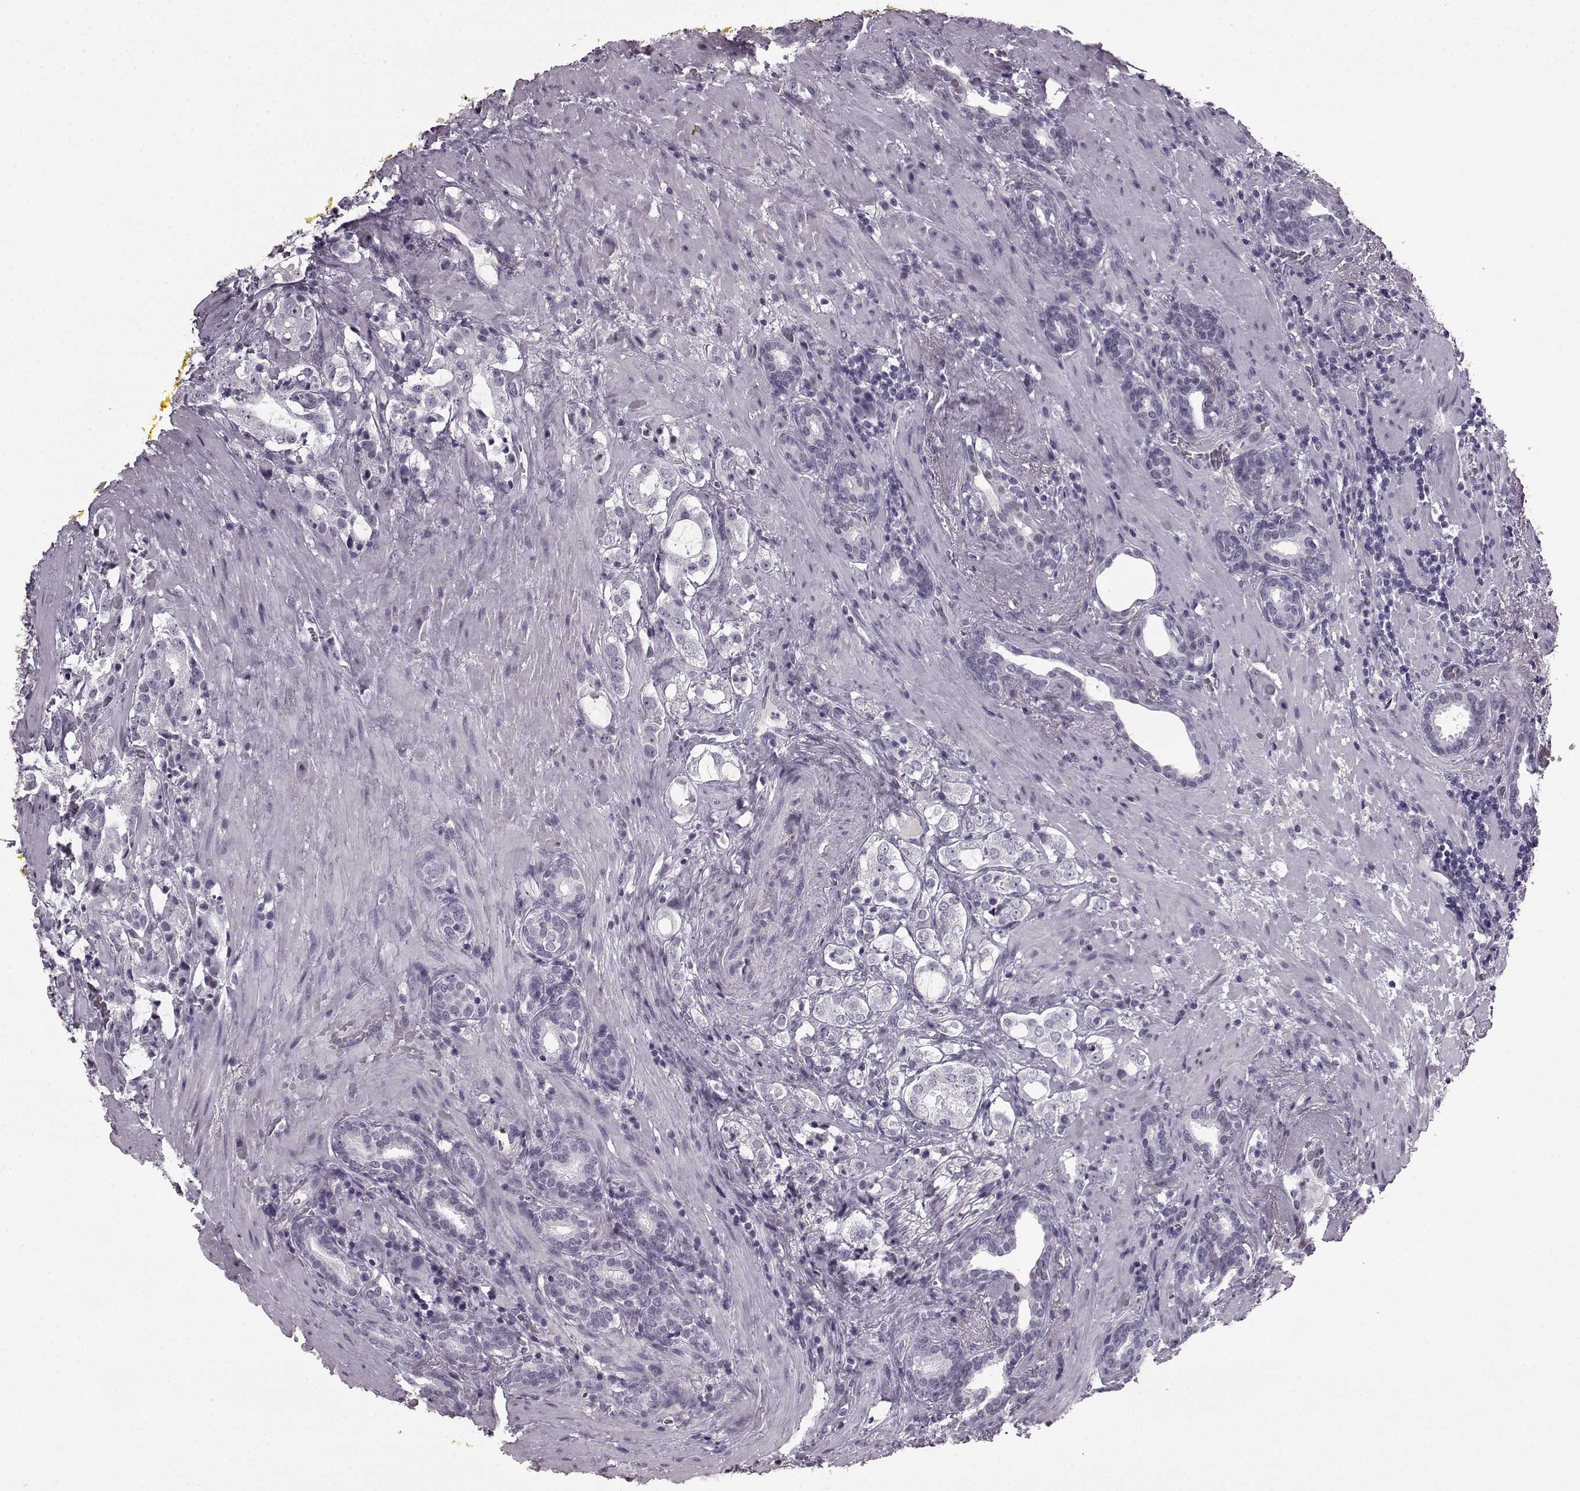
{"staining": {"intensity": "negative", "quantity": "none", "location": "none"}, "tissue": "prostate cancer", "cell_type": "Tumor cells", "image_type": "cancer", "snomed": [{"axis": "morphology", "description": "Adenocarcinoma, NOS"}, {"axis": "topography", "description": "Prostate"}], "caption": "The image displays no staining of tumor cells in prostate adenocarcinoma.", "gene": "PRPH2", "patient": {"sex": "male", "age": 66}}